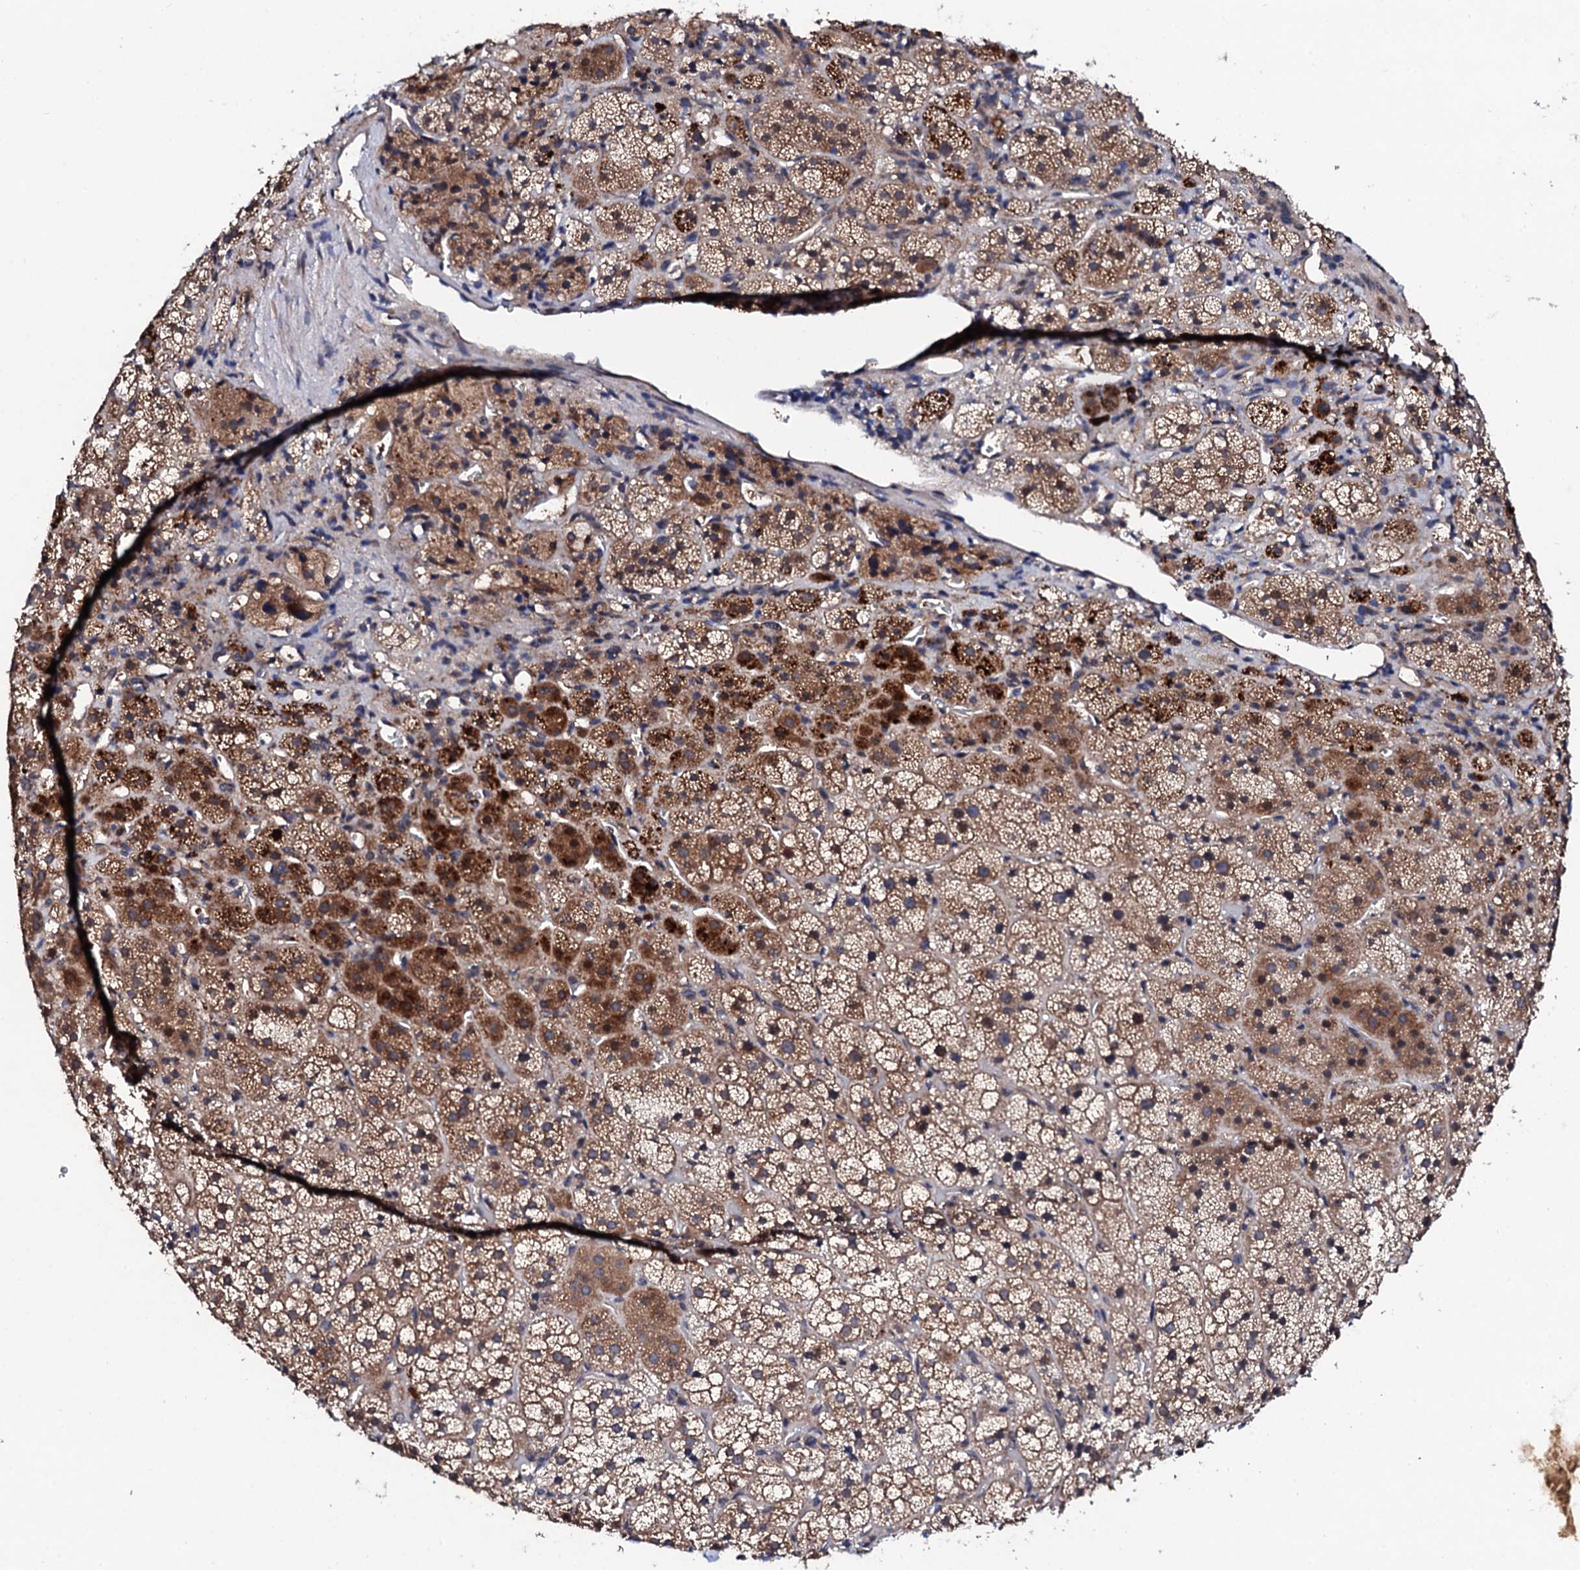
{"staining": {"intensity": "strong", "quantity": "25%-75%", "location": "cytoplasmic/membranous"}, "tissue": "adrenal gland", "cell_type": "Glandular cells", "image_type": "normal", "snomed": [{"axis": "morphology", "description": "Normal tissue, NOS"}, {"axis": "topography", "description": "Adrenal gland"}], "caption": "A micrograph of adrenal gland stained for a protein displays strong cytoplasmic/membranous brown staining in glandular cells. (Brightfield microscopy of DAB IHC at high magnification).", "gene": "IP6K1", "patient": {"sex": "female", "age": 44}}